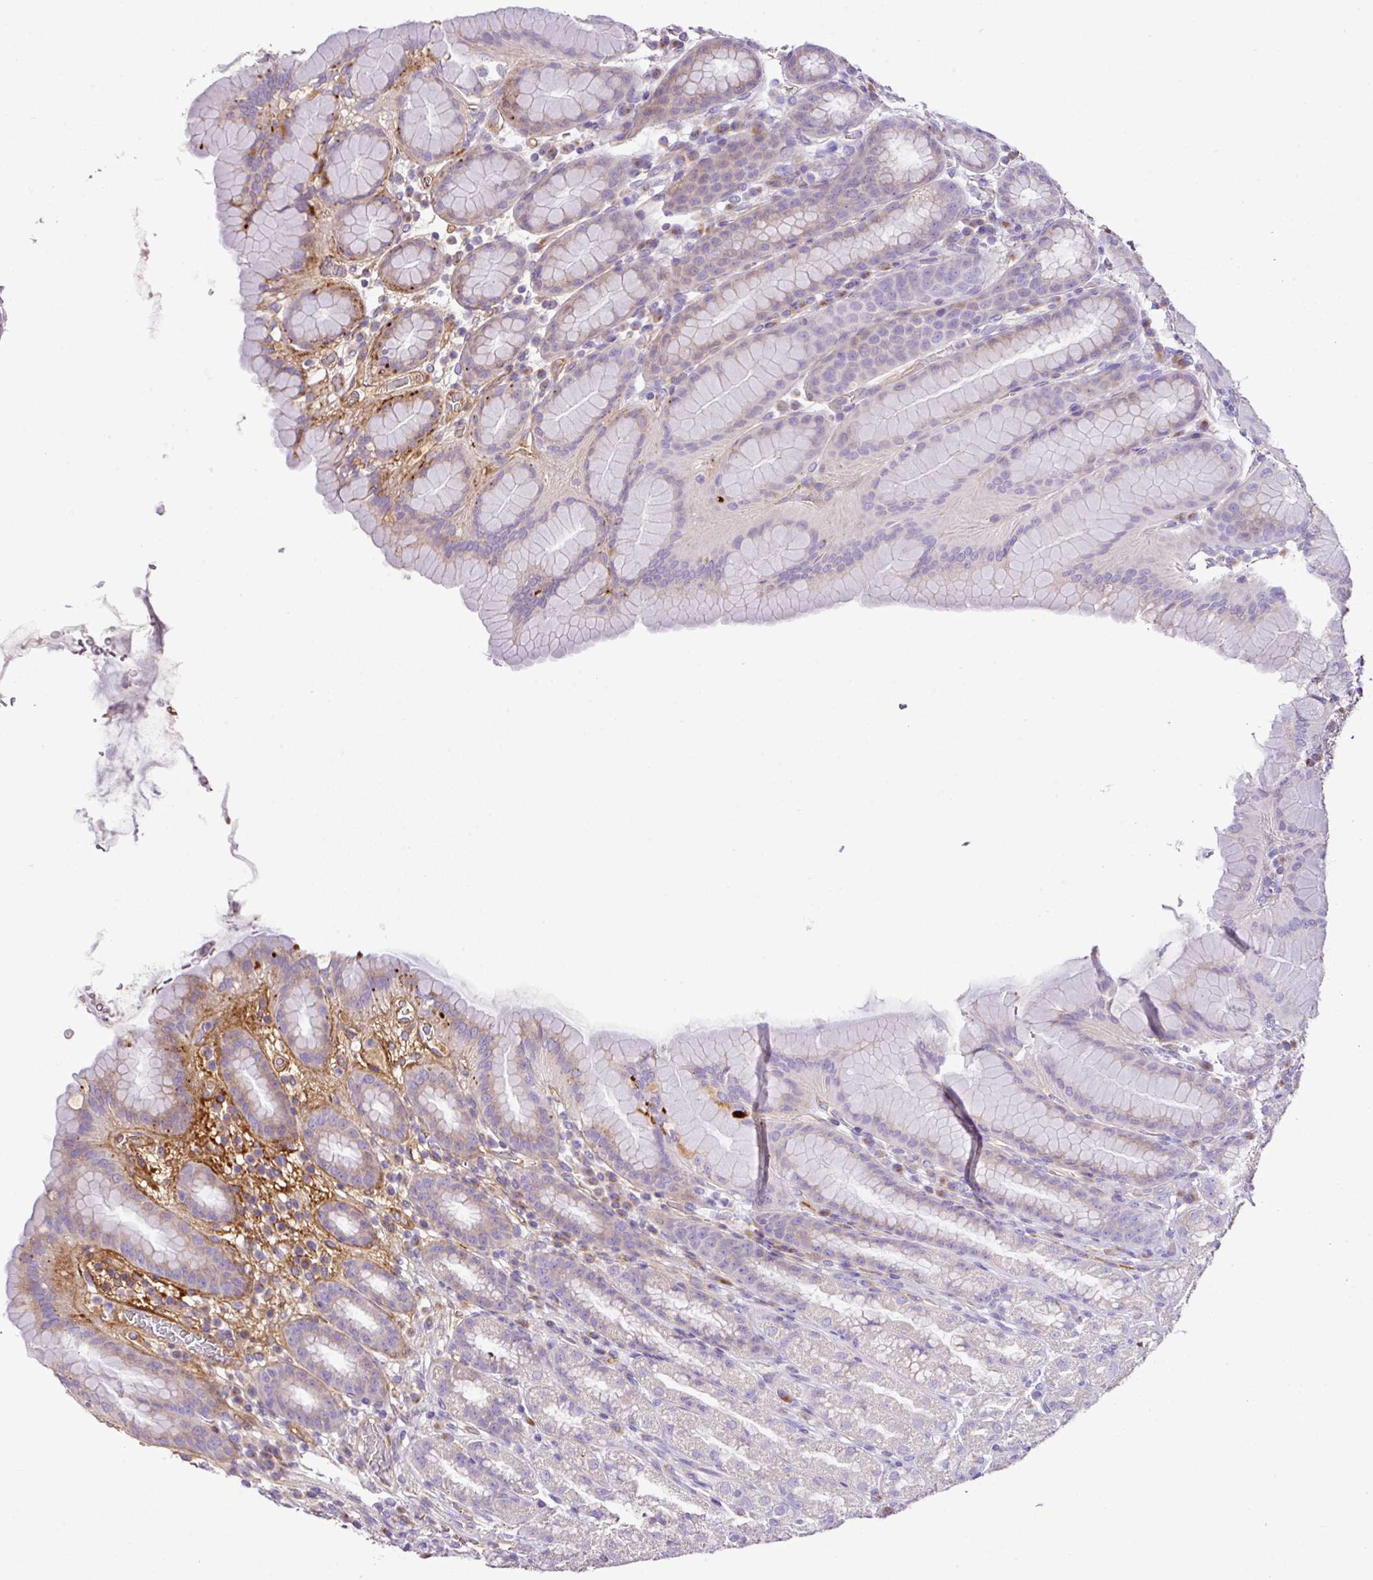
{"staining": {"intensity": "weak", "quantity": "<25%", "location": "cytoplasmic/membranous"}, "tissue": "stomach", "cell_type": "Glandular cells", "image_type": "normal", "snomed": [{"axis": "morphology", "description": "Normal tissue, NOS"}, {"axis": "topography", "description": "Stomach, upper"}, {"axis": "topography", "description": "Stomach"}], "caption": "Immunohistochemistry (IHC) micrograph of benign stomach: human stomach stained with DAB (3,3'-diaminobenzidine) exhibits no significant protein staining in glandular cells.", "gene": "CTXN2", "patient": {"sex": "male", "age": 68}}